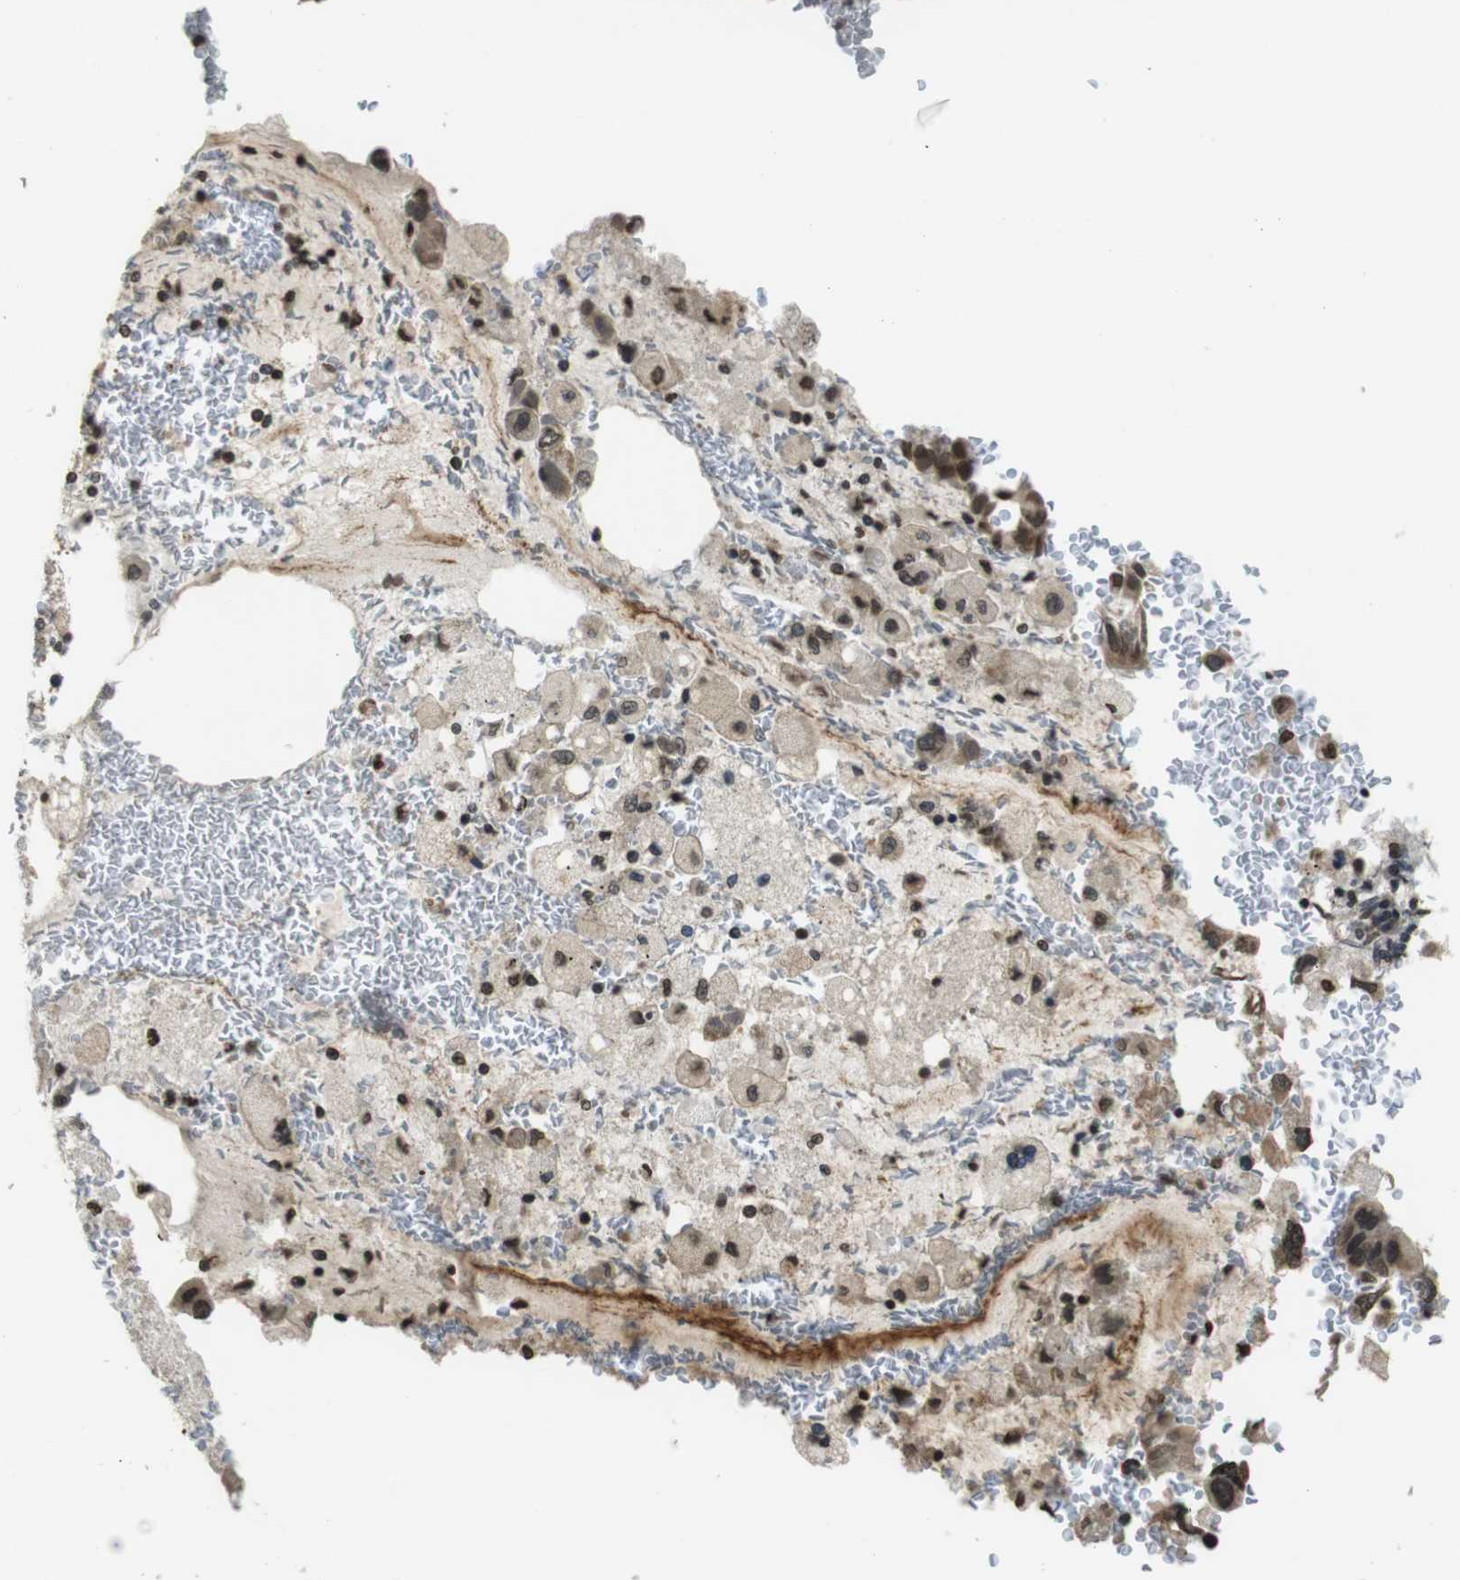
{"staining": {"intensity": "moderate", "quantity": ">75%", "location": "cytoplasmic/membranous,nuclear"}, "tissue": "bronchus", "cell_type": "Respiratory epithelial cells", "image_type": "normal", "snomed": [{"axis": "morphology", "description": "Normal tissue, NOS"}, {"axis": "morphology", "description": "Adenocarcinoma, NOS"}, {"axis": "morphology", "description": "Adenocarcinoma, metastatic, NOS"}, {"axis": "topography", "description": "Lymph node"}, {"axis": "topography", "description": "Bronchus"}, {"axis": "topography", "description": "Lung"}], "caption": "A photomicrograph showing moderate cytoplasmic/membranous,nuclear staining in approximately >75% of respiratory epithelial cells in normal bronchus, as visualized by brown immunohistochemical staining.", "gene": "MAF", "patient": {"sex": "female", "age": 54}}